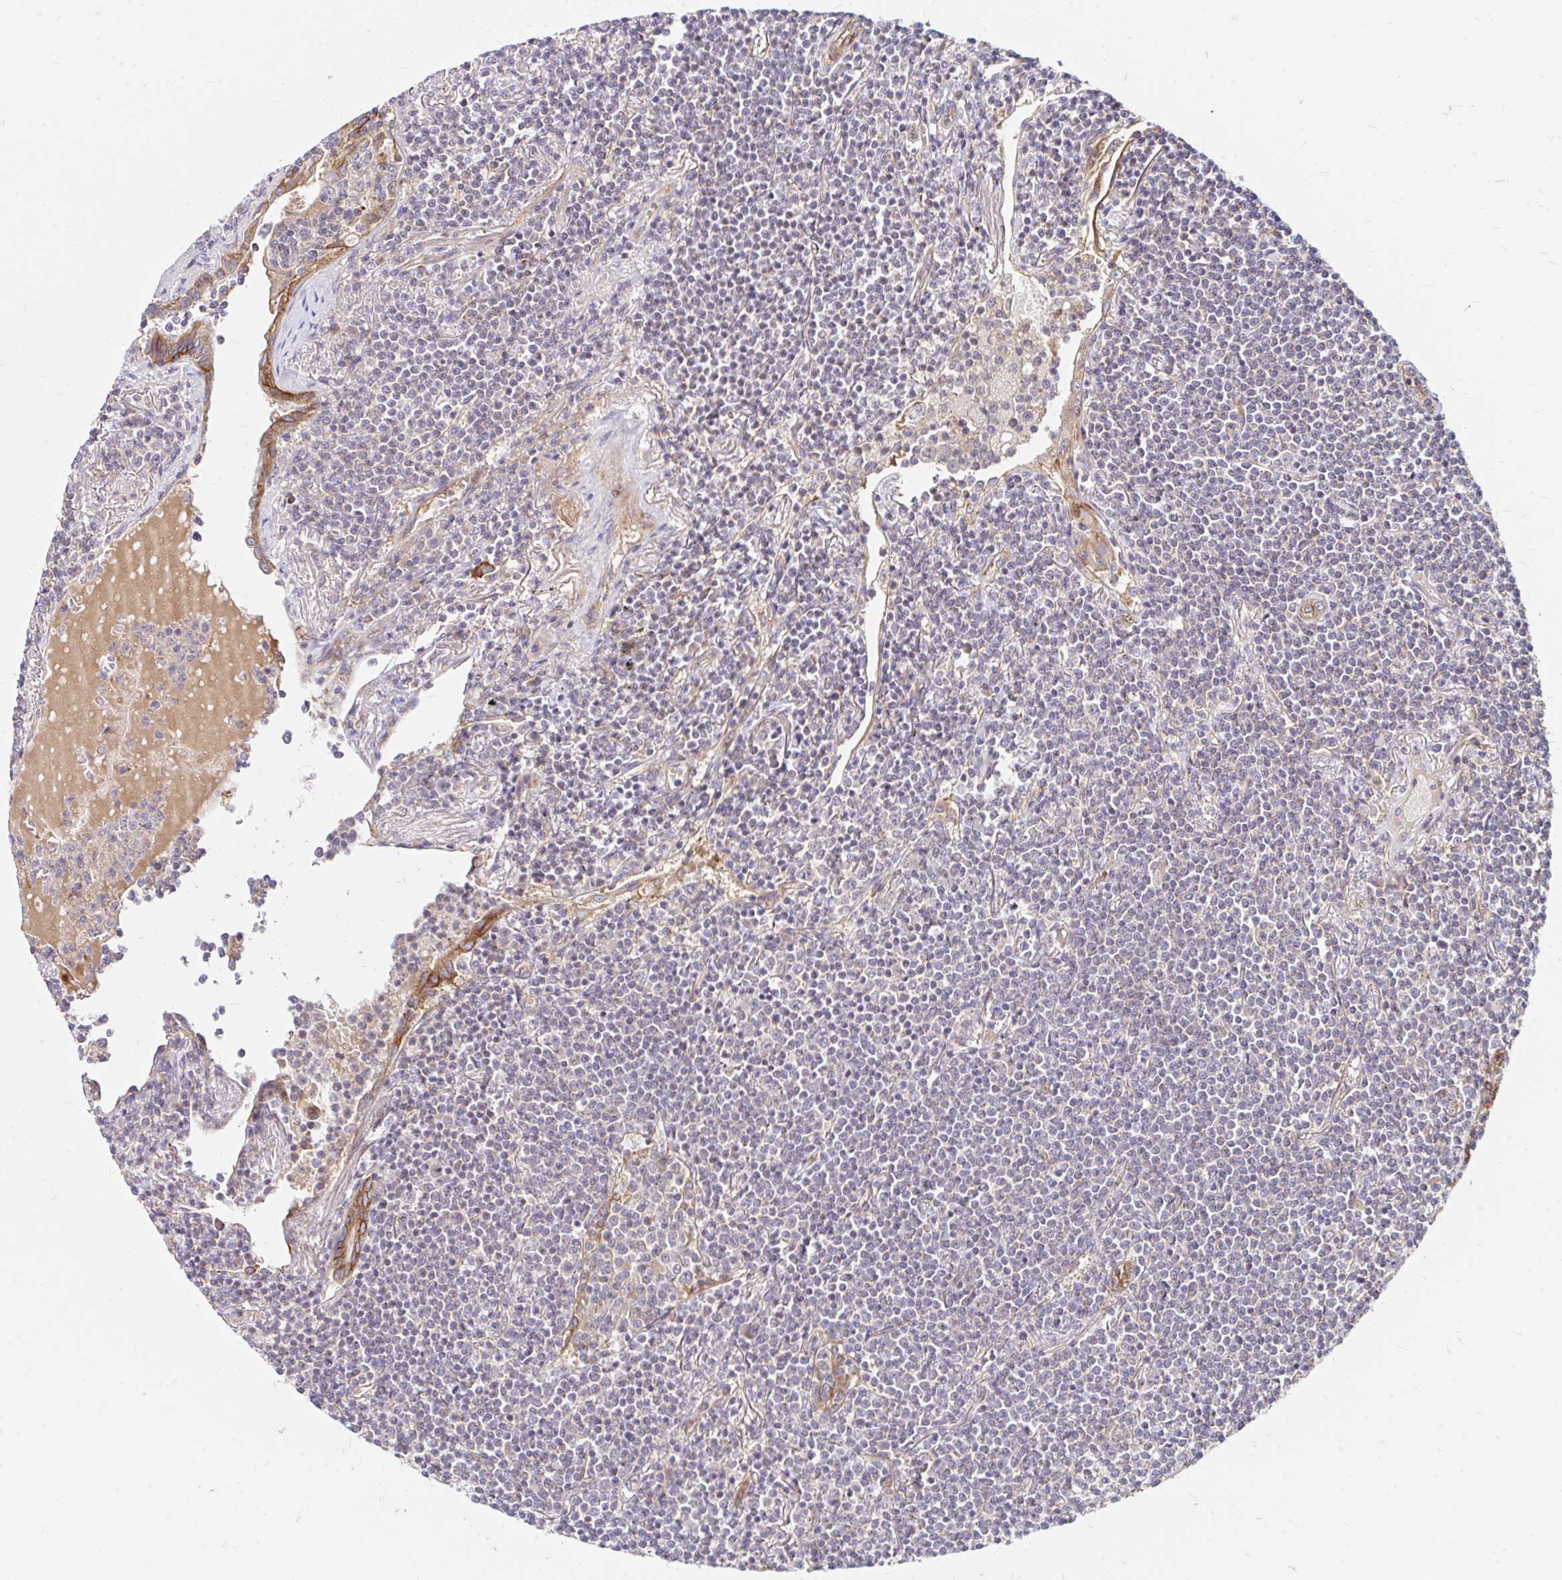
{"staining": {"intensity": "negative", "quantity": "none", "location": "none"}, "tissue": "lymphoma", "cell_type": "Tumor cells", "image_type": "cancer", "snomed": [{"axis": "morphology", "description": "Malignant lymphoma, non-Hodgkin's type, Low grade"}, {"axis": "topography", "description": "Lung"}], "caption": "Histopathology image shows no significant protein positivity in tumor cells of lymphoma. The staining was performed using DAB (3,3'-diaminobenzidine) to visualize the protein expression in brown, while the nuclei were stained in blue with hematoxylin (Magnification: 20x).", "gene": "ITGA2", "patient": {"sex": "female", "age": 71}}